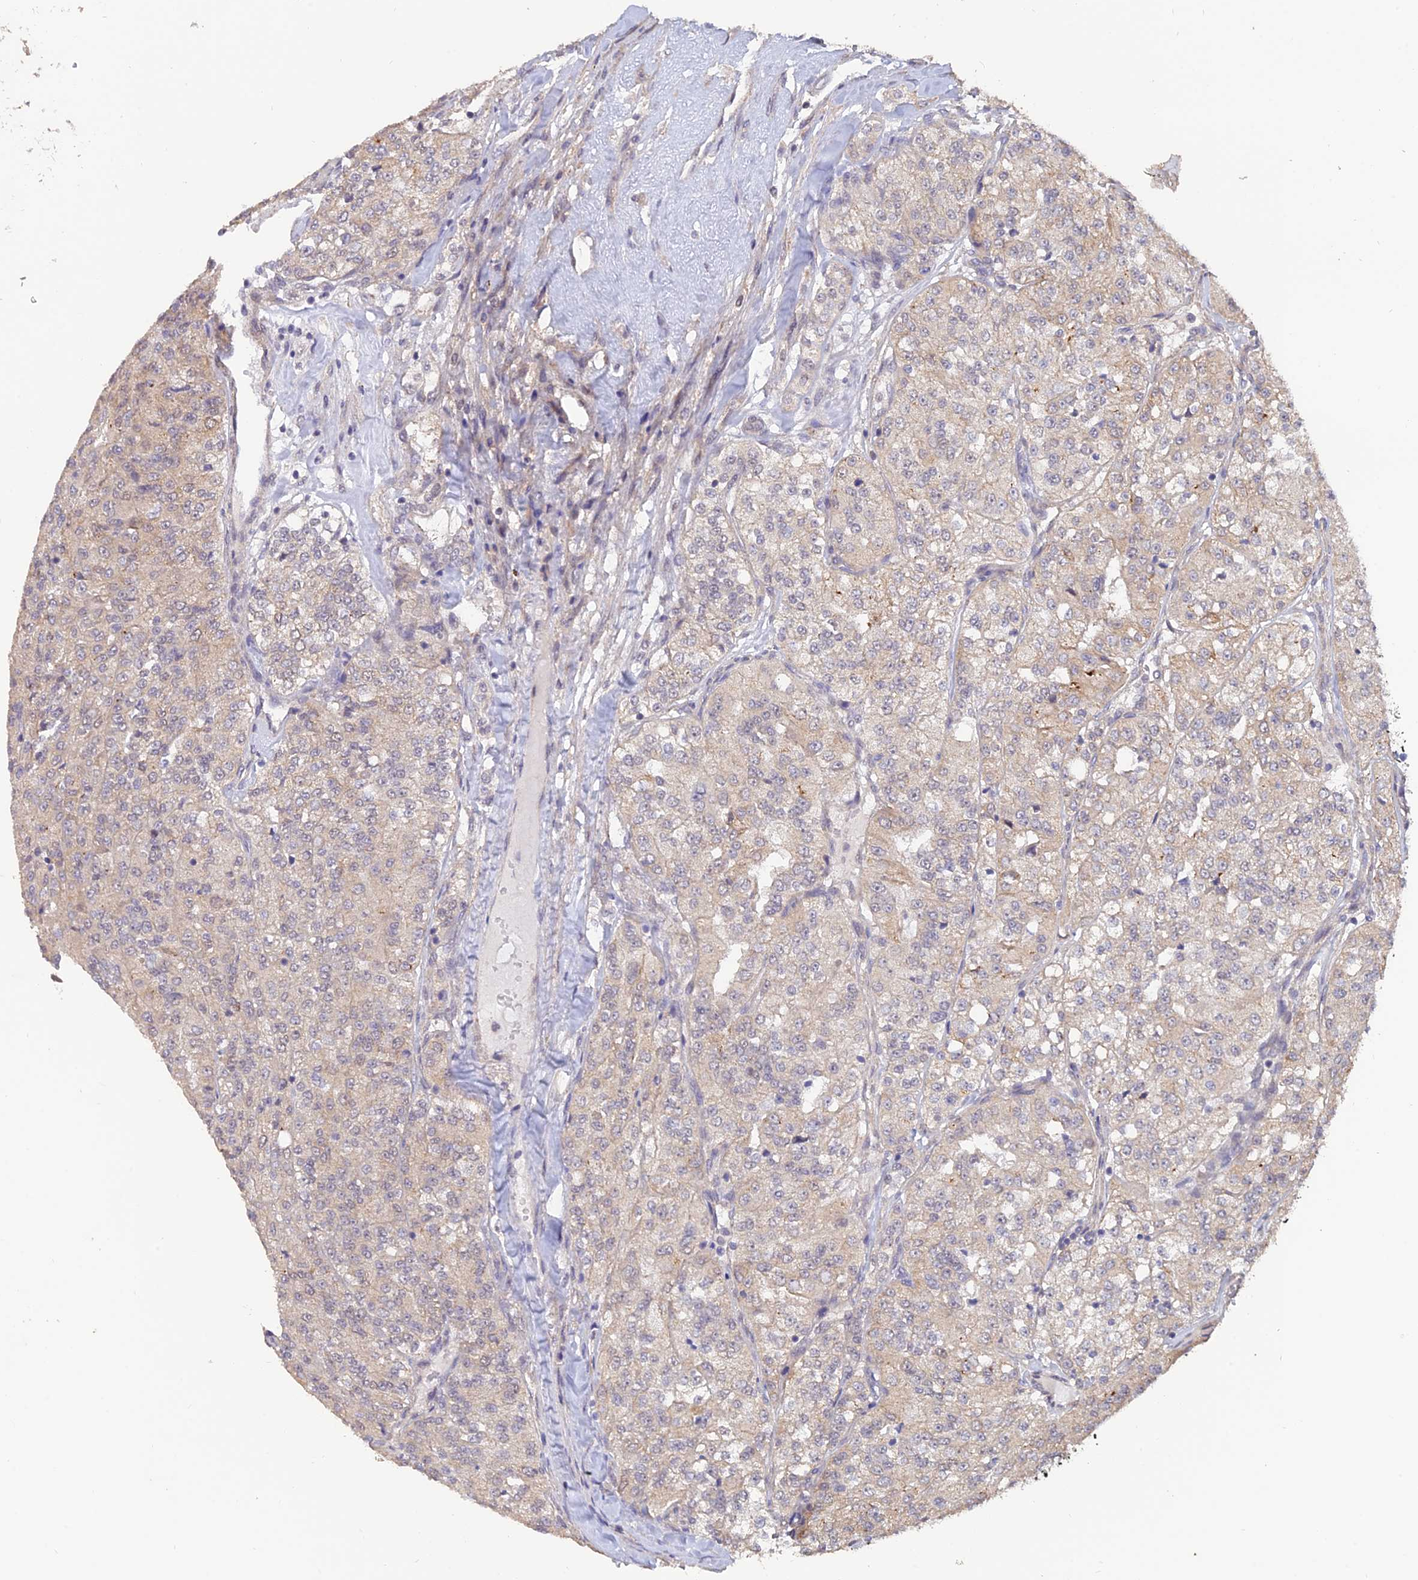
{"staining": {"intensity": "weak", "quantity": "25%-75%", "location": "cytoplasmic/membranous"}, "tissue": "renal cancer", "cell_type": "Tumor cells", "image_type": "cancer", "snomed": [{"axis": "morphology", "description": "Adenocarcinoma, NOS"}, {"axis": "topography", "description": "Kidney"}], "caption": "This micrograph reveals immunohistochemistry staining of human renal cancer (adenocarcinoma), with low weak cytoplasmic/membranous staining in about 25%-75% of tumor cells.", "gene": "PAGR1", "patient": {"sex": "female", "age": 63}}